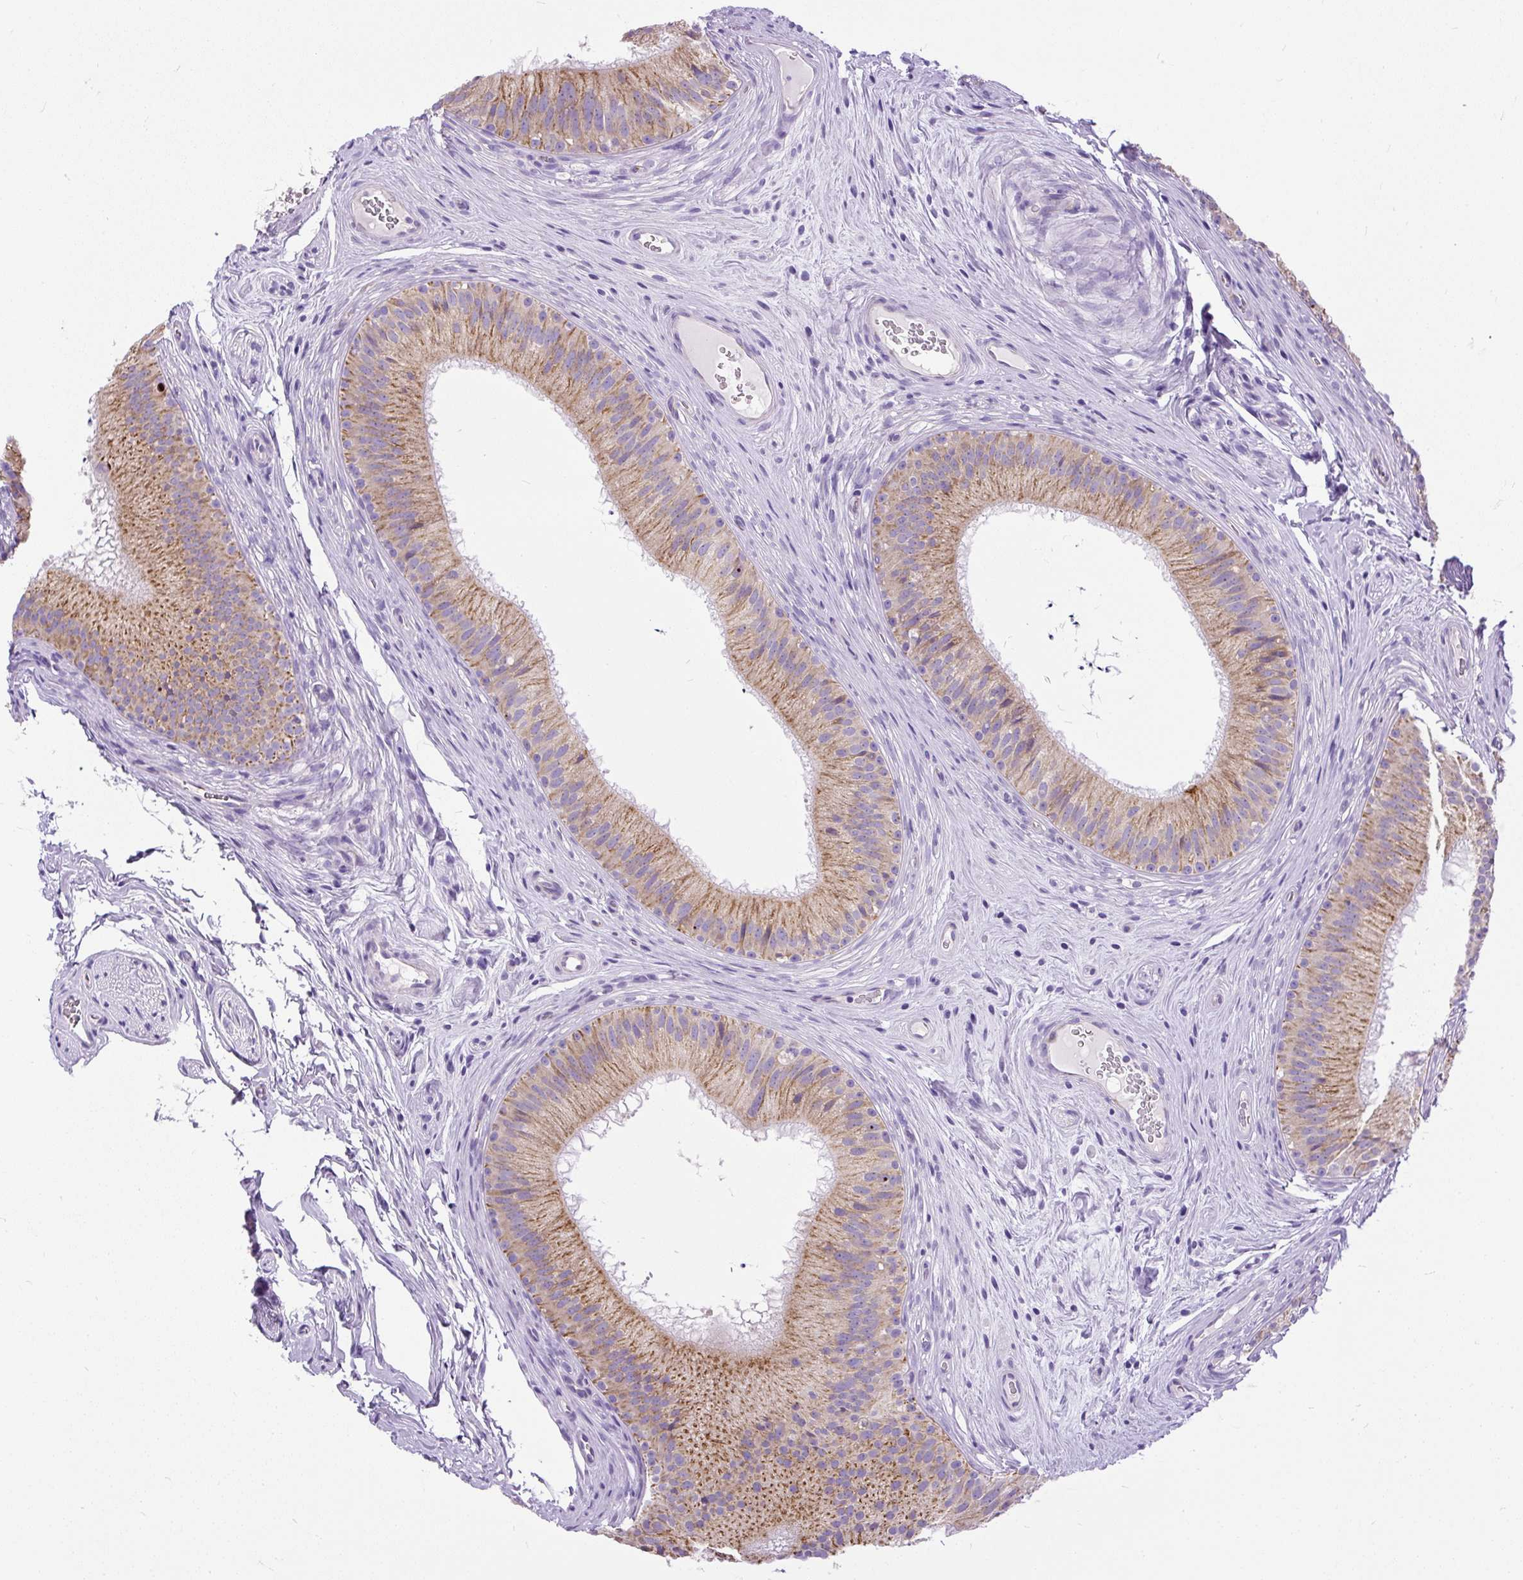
{"staining": {"intensity": "moderate", "quantity": ">75%", "location": "cytoplasmic/membranous"}, "tissue": "epididymis", "cell_type": "Glandular cells", "image_type": "normal", "snomed": [{"axis": "morphology", "description": "Normal tissue, NOS"}, {"axis": "topography", "description": "Epididymis"}], "caption": "The histopathology image shows immunohistochemical staining of unremarkable epididymis. There is moderate cytoplasmic/membranous expression is present in about >75% of glandular cells.", "gene": "SYBU", "patient": {"sex": "male", "age": 24}}